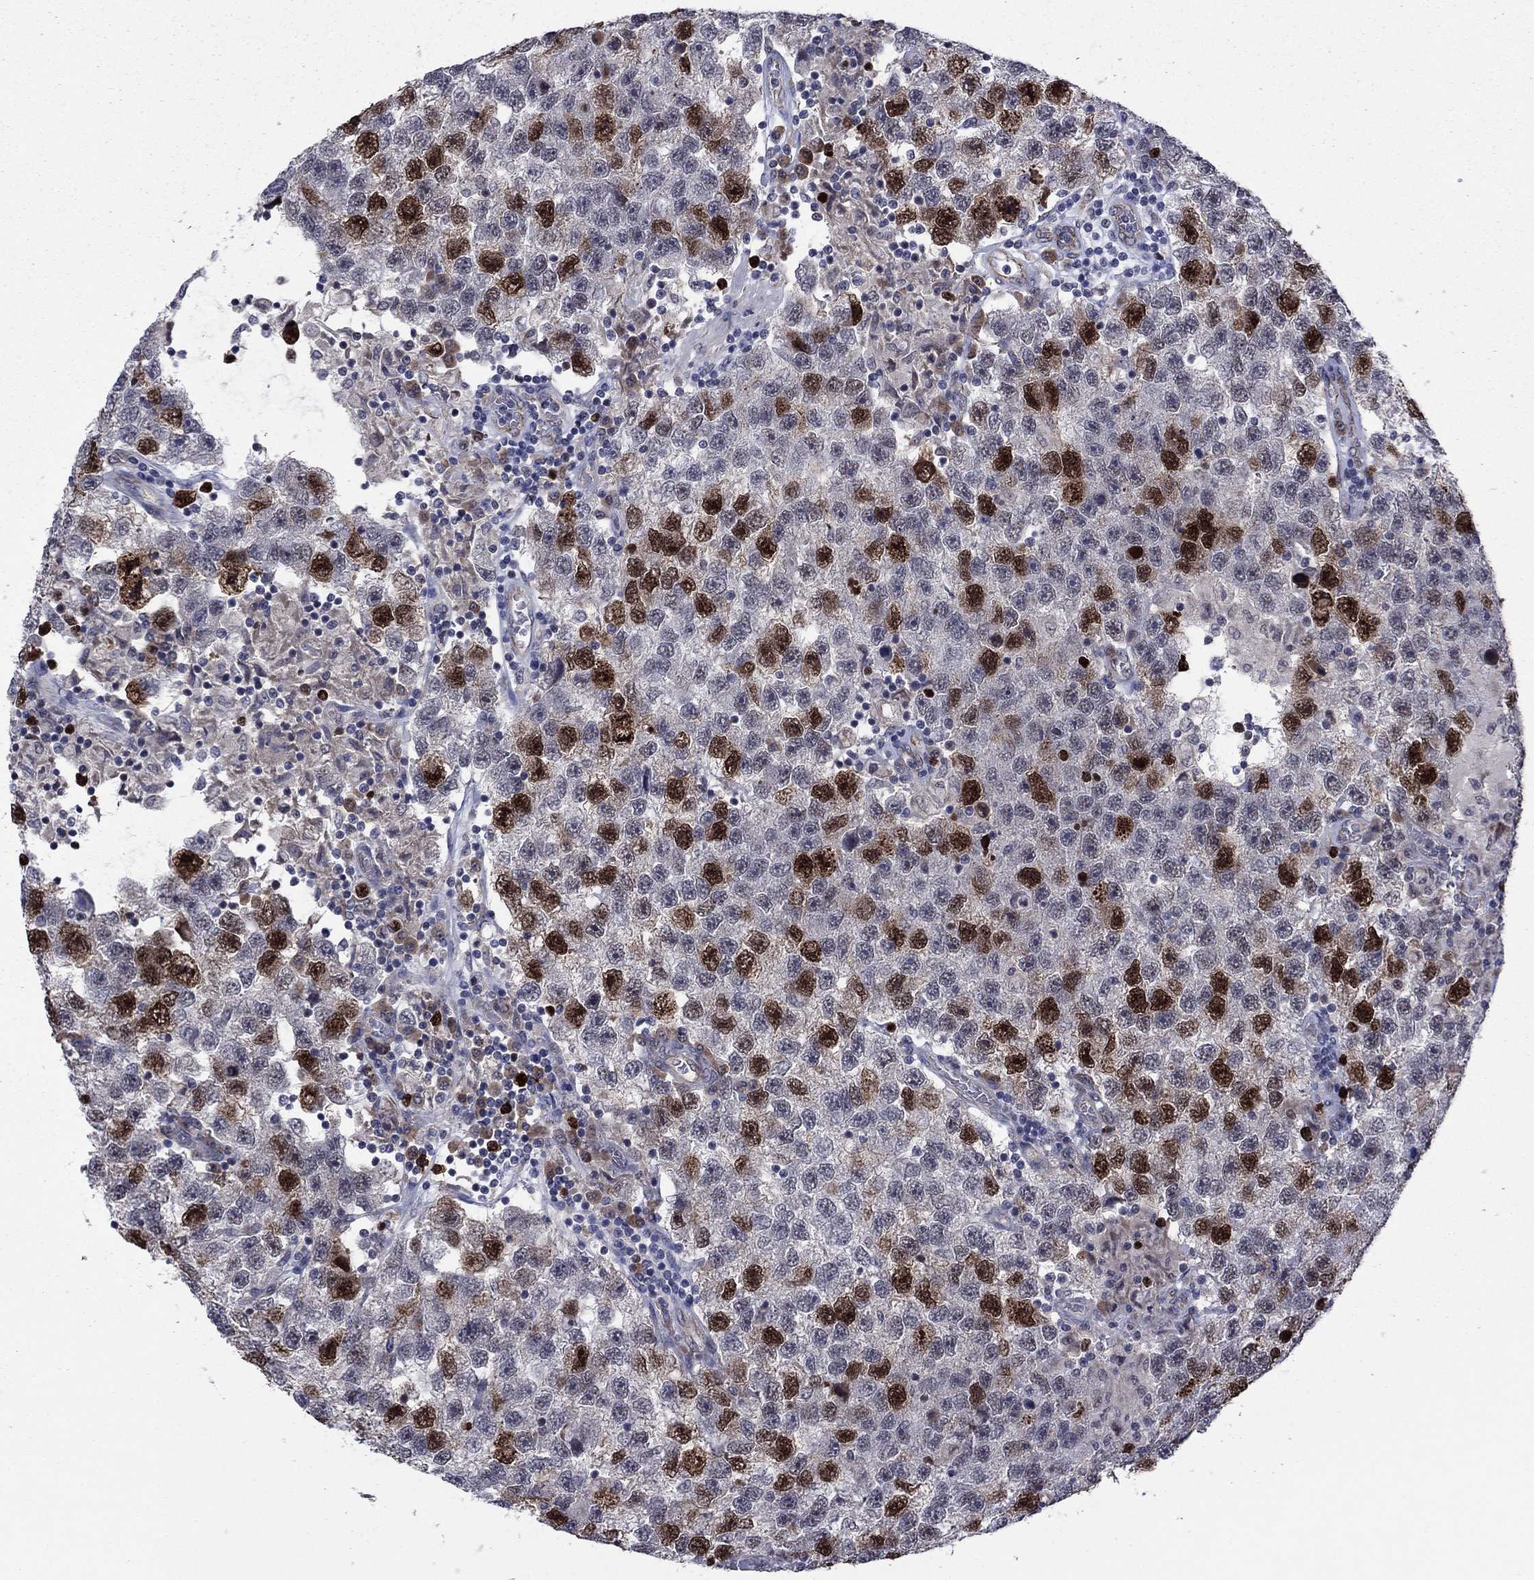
{"staining": {"intensity": "strong", "quantity": "25%-75%", "location": "nuclear"}, "tissue": "testis cancer", "cell_type": "Tumor cells", "image_type": "cancer", "snomed": [{"axis": "morphology", "description": "Seminoma, NOS"}, {"axis": "topography", "description": "Testis"}], "caption": "Immunohistochemical staining of testis cancer (seminoma) demonstrates strong nuclear protein staining in about 25%-75% of tumor cells.", "gene": "CDCA5", "patient": {"sex": "male", "age": 26}}